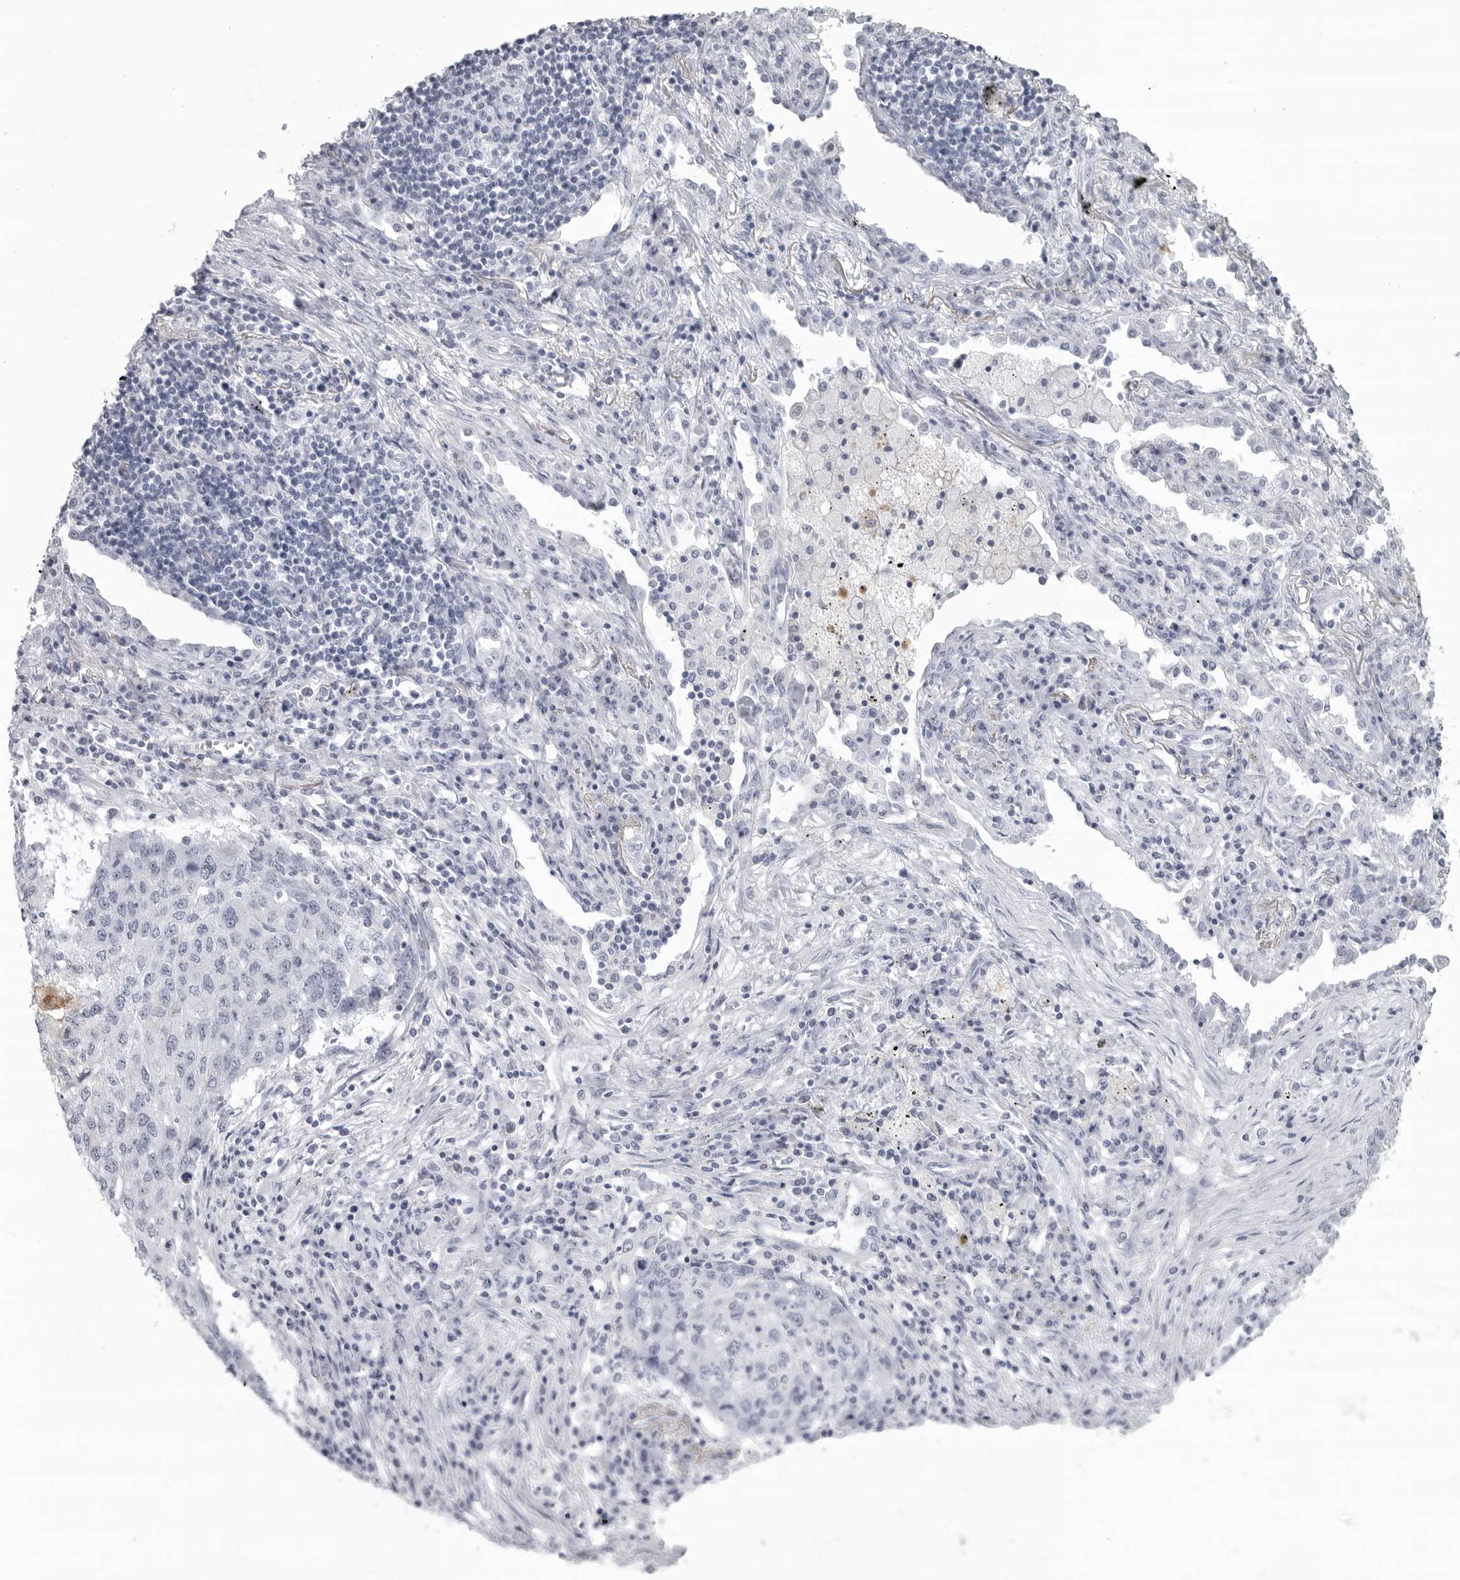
{"staining": {"intensity": "negative", "quantity": "none", "location": "none"}, "tissue": "lung cancer", "cell_type": "Tumor cells", "image_type": "cancer", "snomed": [{"axis": "morphology", "description": "Squamous cell carcinoma, NOS"}, {"axis": "topography", "description": "Lung"}], "caption": "This photomicrograph is of lung cancer stained with IHC to label a protein in brown with the nuclei are counter-stained blue. There is no positivity in tumor cells.", "gene": "LY6D", "patient": {"sex": "female", "age": 63}}